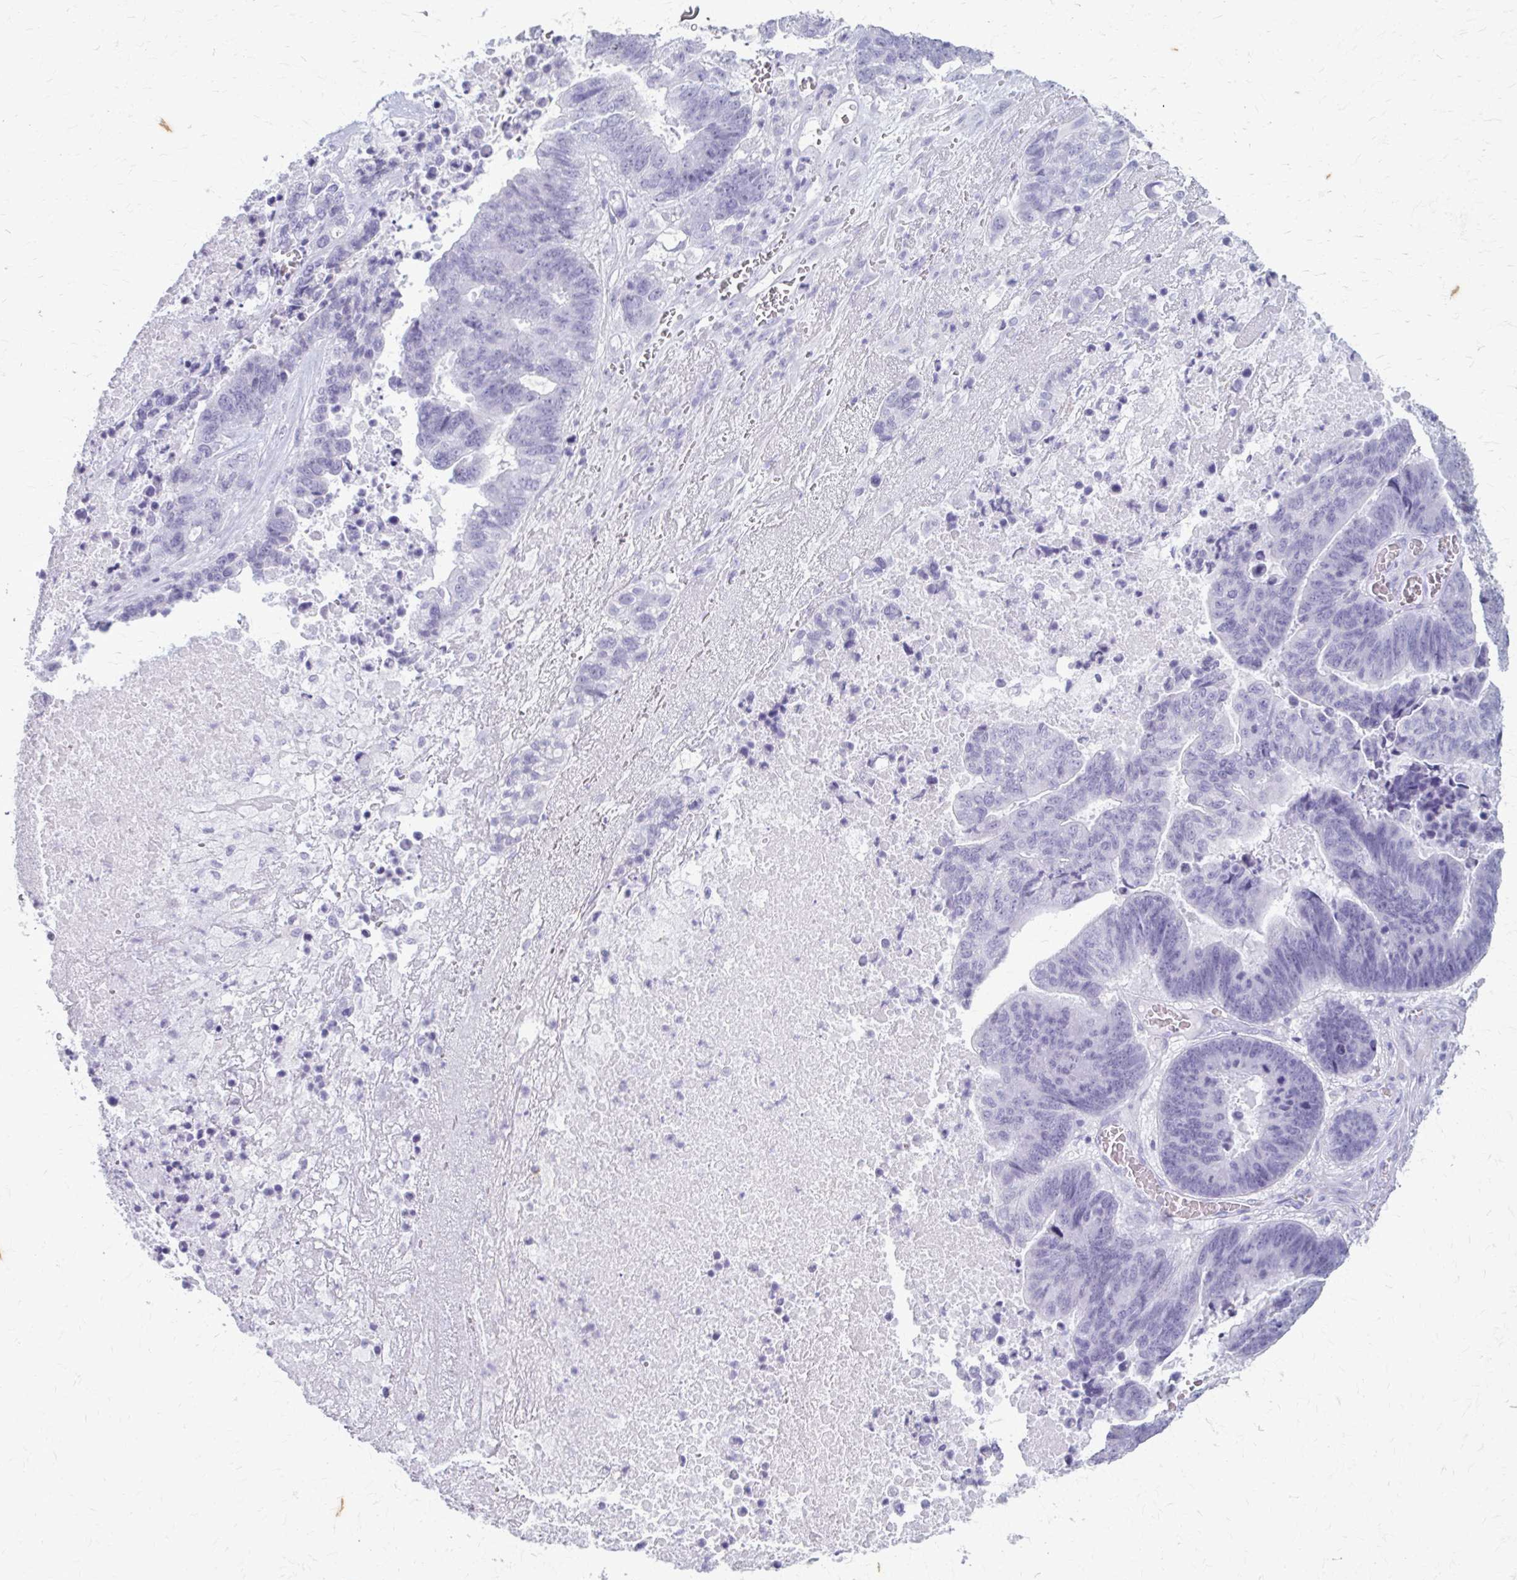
{"staining": {"intensity": "negative", "quantity": "none", "location": "none"}, "tissue": "lung cancer", "cell_type": "Tumor cells", "image_type": "cancer", "snomed": [{"axis": "morphology", "description": "Aneuploidy"}, {"axis": "morphology", "description": "Adenocarcinoma, NOS"}, {"axis": "morphology", "description": "Adenocarcinoma primary or metastatic"}, {"axis": "topography", "description": "Lung"}], "caption": "Immunohistochemistry (IHC) photomicrograph of lung adenocarcinoma primary or metastatic stained for a protein (brown), which exhibits no positivity in tumor cells. Brightfield microscopy of immunohistochemistry (IHC) stained with DAB (3,3'-diaminobenzidine) (brown) and hematoxylin (blue), captured at high magnification.", "gene": "KRT5", "patient": {"sex": "female", "age": 75}}